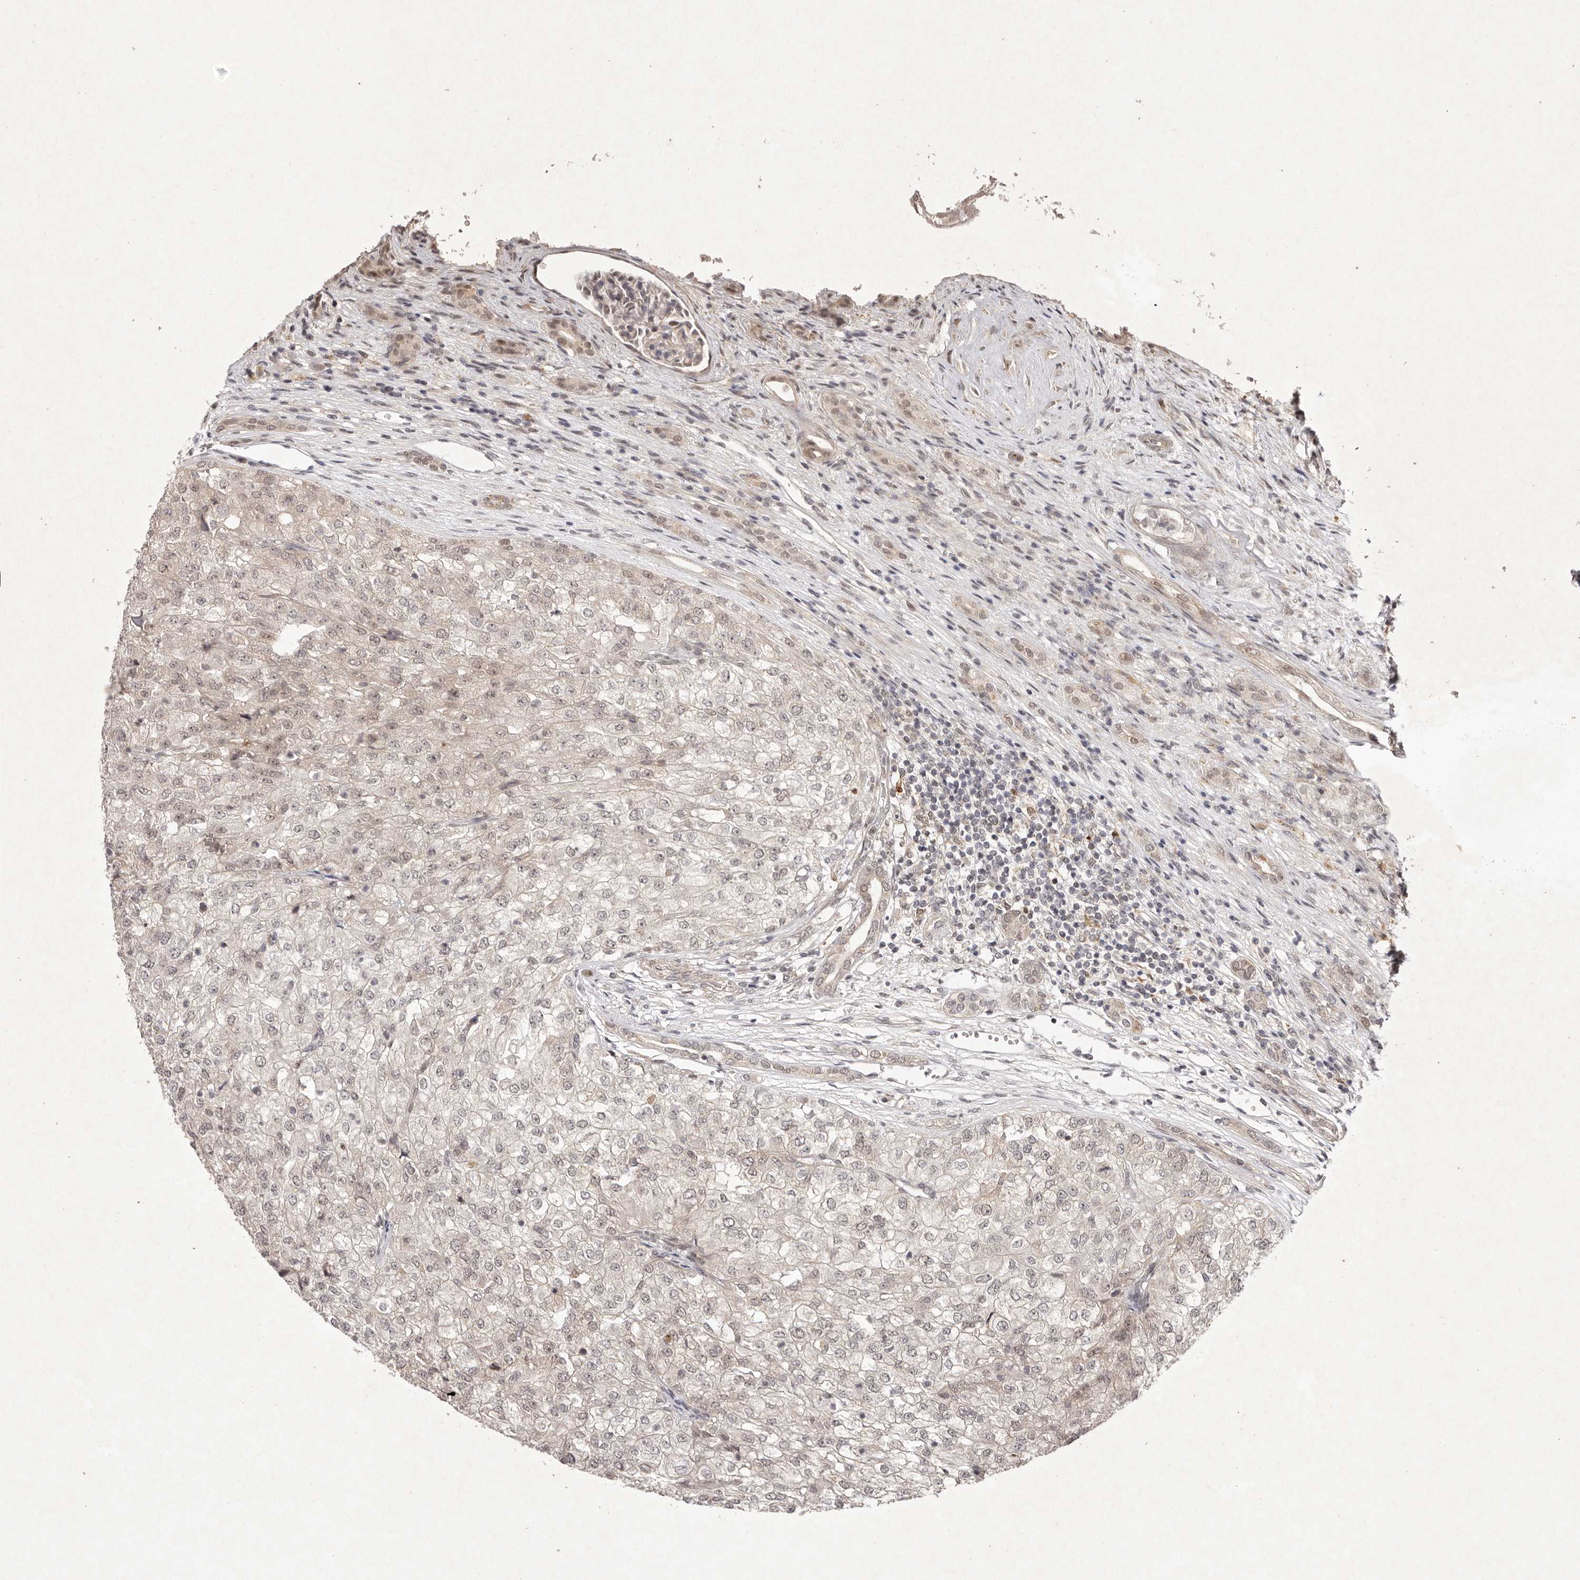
{"staining": {"intensity": "weak", "quantity": "<25%", "location": "nuclear"}, "tissue": "renal cancer", "cell_type": "Tumor cells", "image_type": "cancer", "snomed": [{"axis": "morphology", "description": "Adenocarcinoma, NOS"}, {"axis": "topography", "description": "Kidney"}], "caption": "Renal adenocarcinoma was stained to show a protein in brown. There is no significant expression in tumor cells.", "gene": "BUD31", "patient": {"sex": "female", "age": 54}}